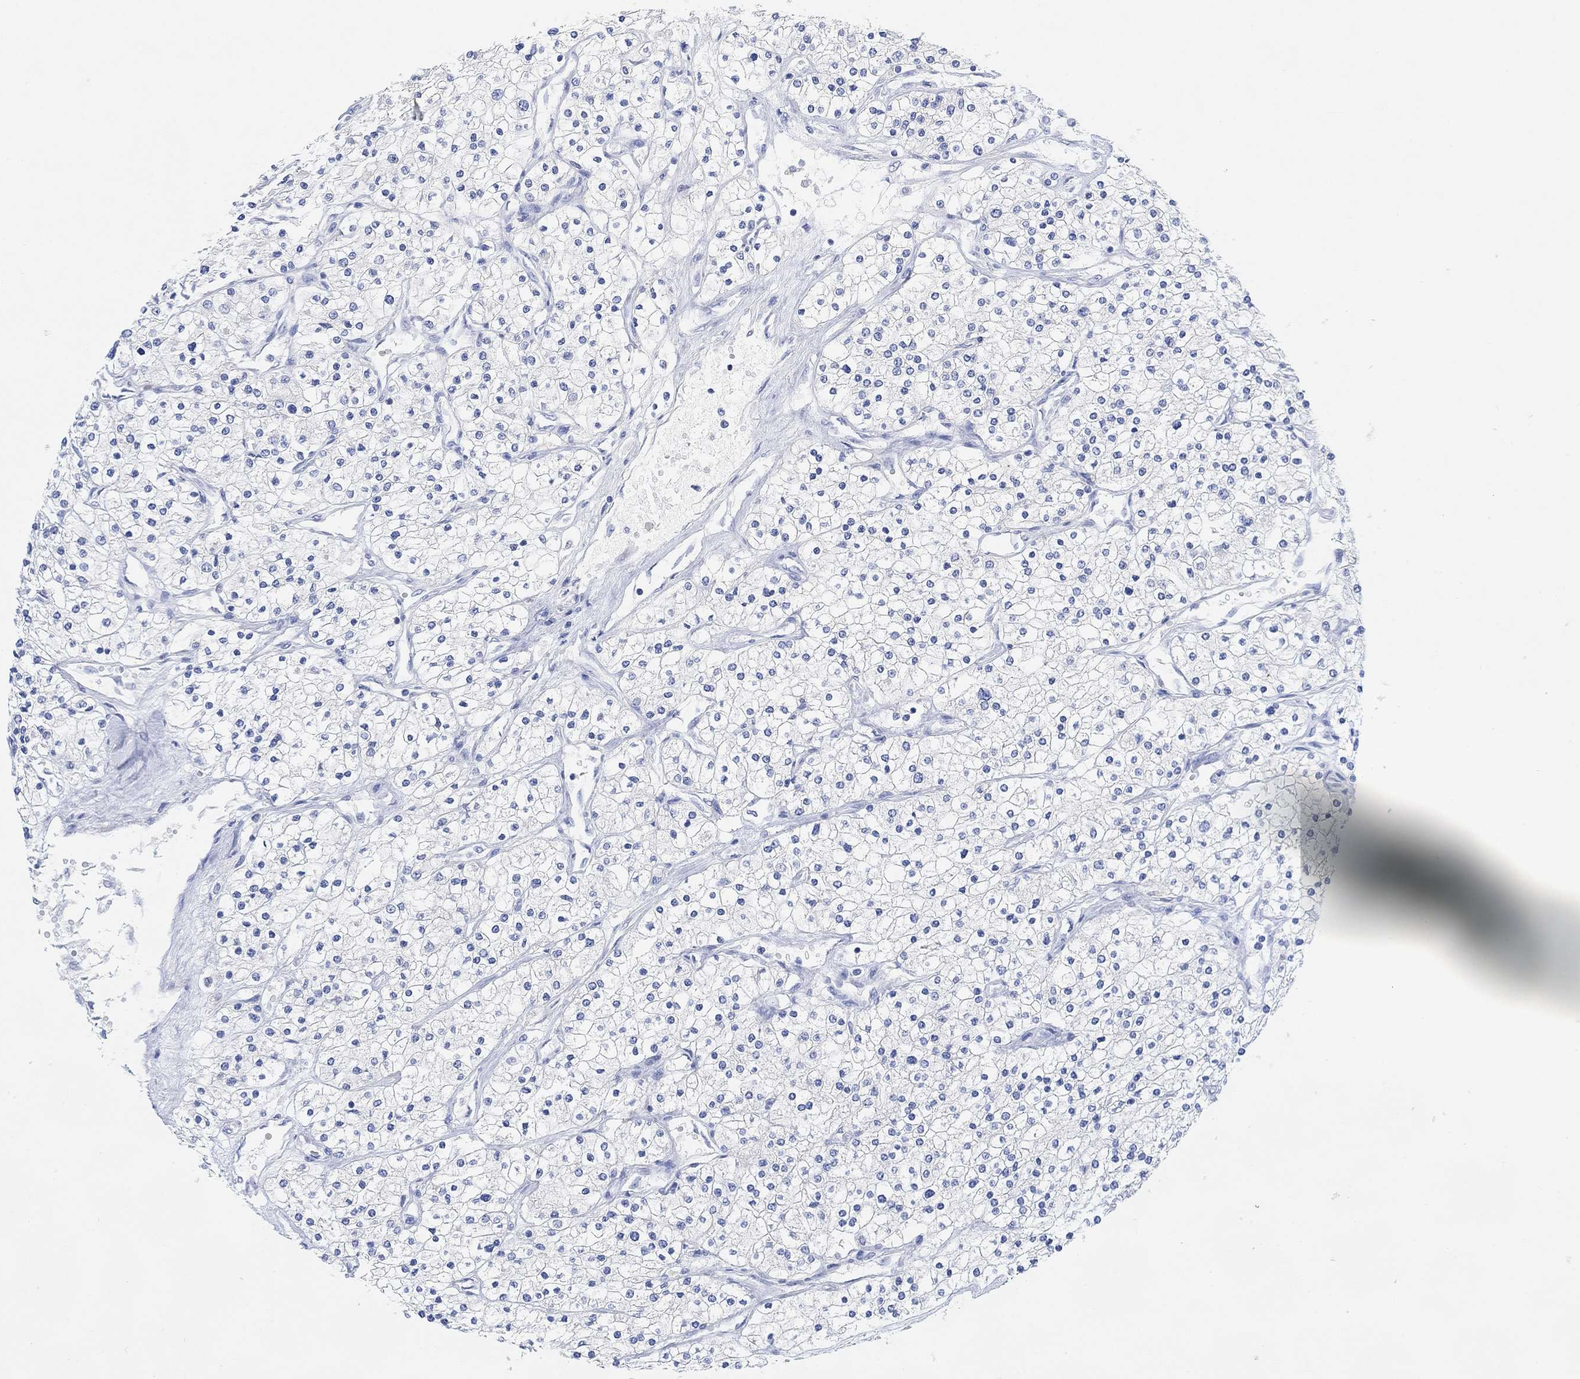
{"staining": {"intensity": "negative", "quantity": "none", "location": "none"}, "tissue": "renal cancer", "cell_type": "Tumor cells", "image_type": "cancer", "snomed": [{"axis": "morphology", "description": "Adenocarcinoma, NOS"}, {"axis": "topography", "description": "Kidney"}], "caption": "The immunohistochemistry (IHC) image has no significant staining in tumor cells of renal adenocarcinoma tissue.", "gene": "RGS1", "patient": {"sex": "male", "age": 80}}